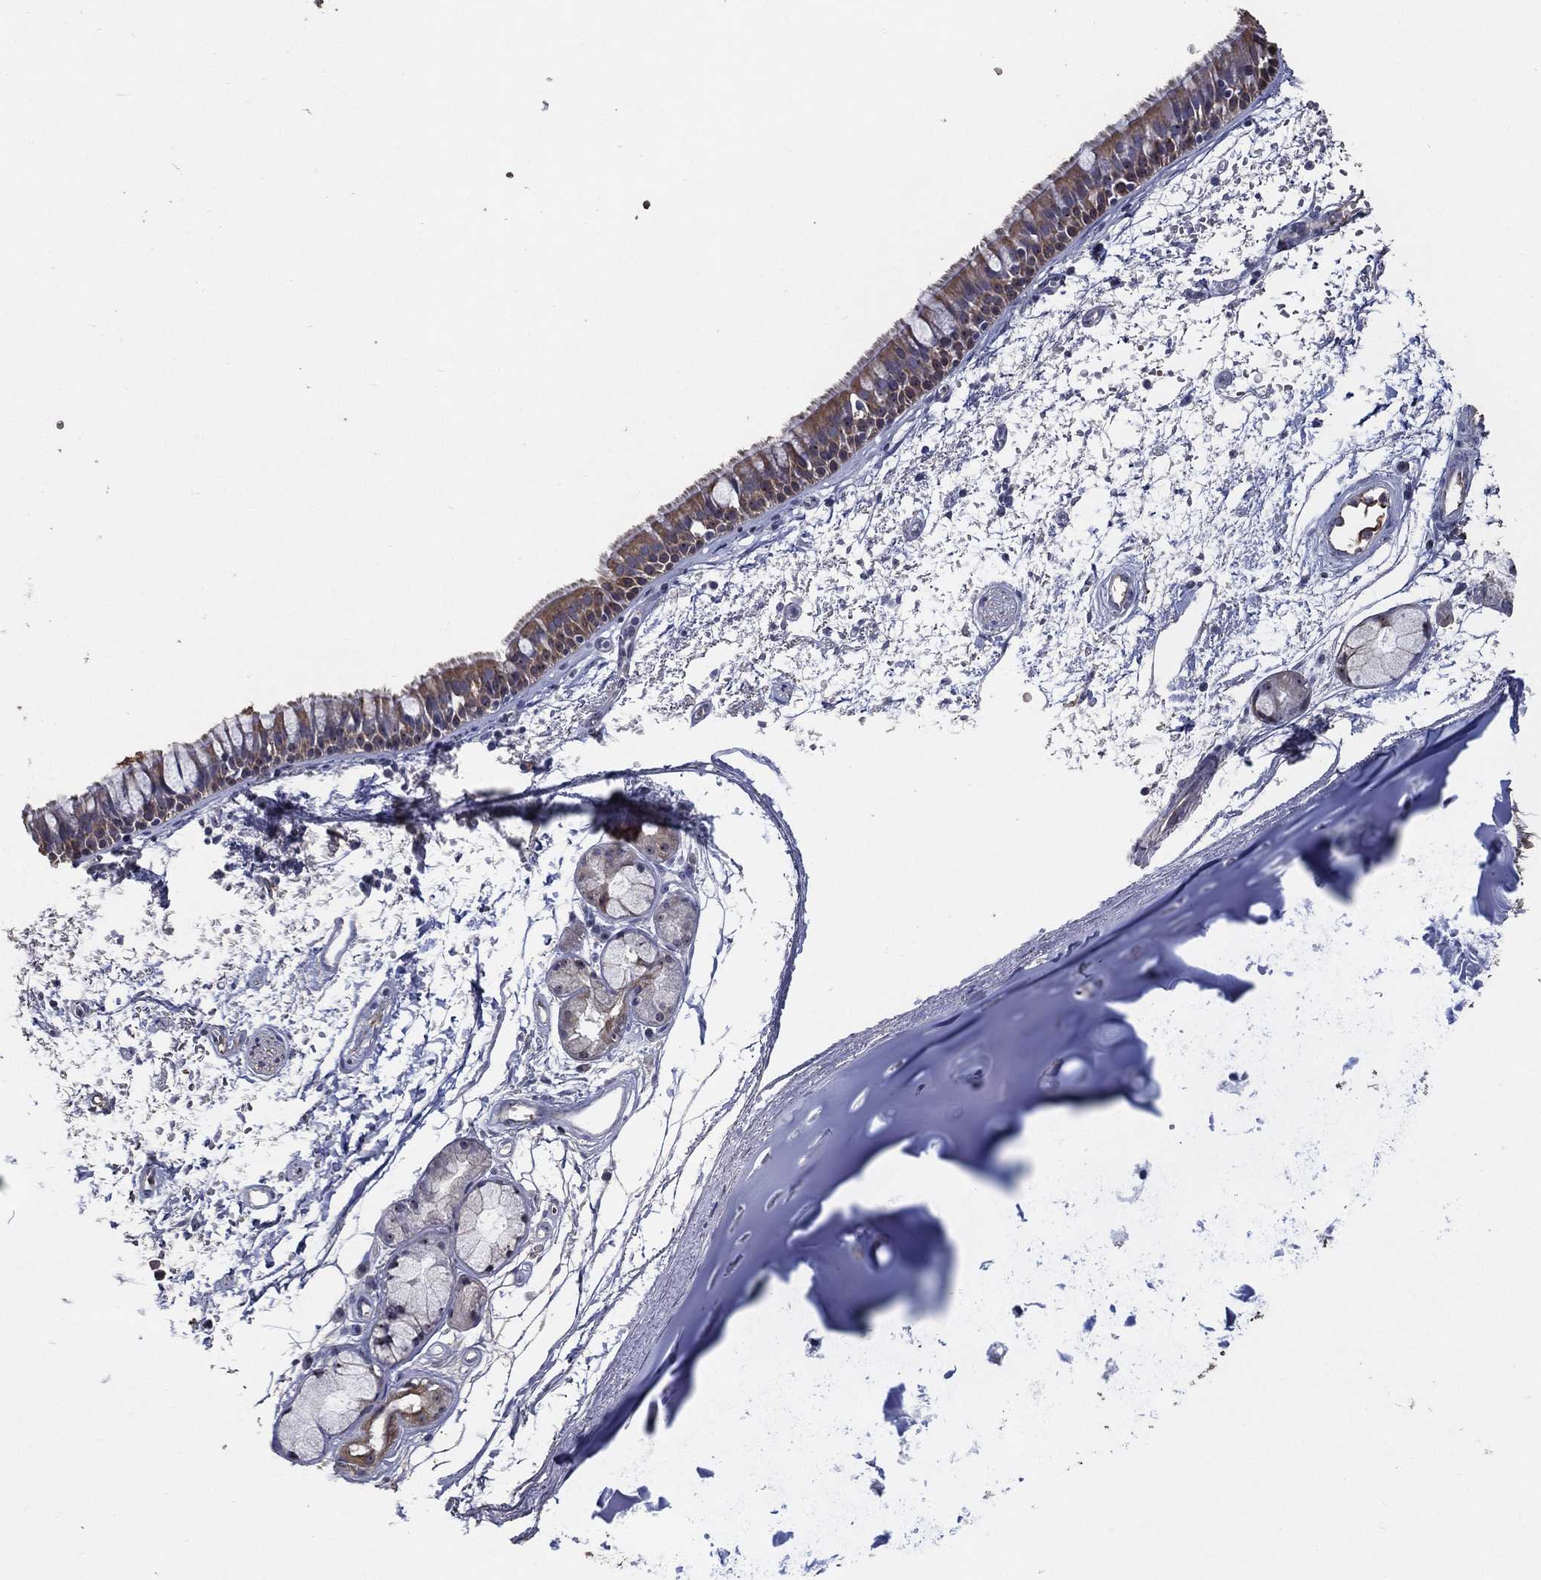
{"staining": {"intensity": "weak", "quantity": "<25%", "location": "cytoplasmic/membranous"}, "tissue": "bronchus", "cell_type": "Respiratory epithelial cells", "image_type": "normal", "snomed": [{"axis": "morphology", "description": "Normal tissue, NOS"}, {"axis": "topography", "description": "Cartilage tissue"}, {"axis": "topography", "description": "Bronchus"}], "caption": "Immunohistochemistry (IHC) histopathology image of benign human bronchus stained for a protein (brown), which shows no expression in respiratory epithelial cells.", "gene": "EFNA1", "patient": {"sex": "male", "age": 66}}